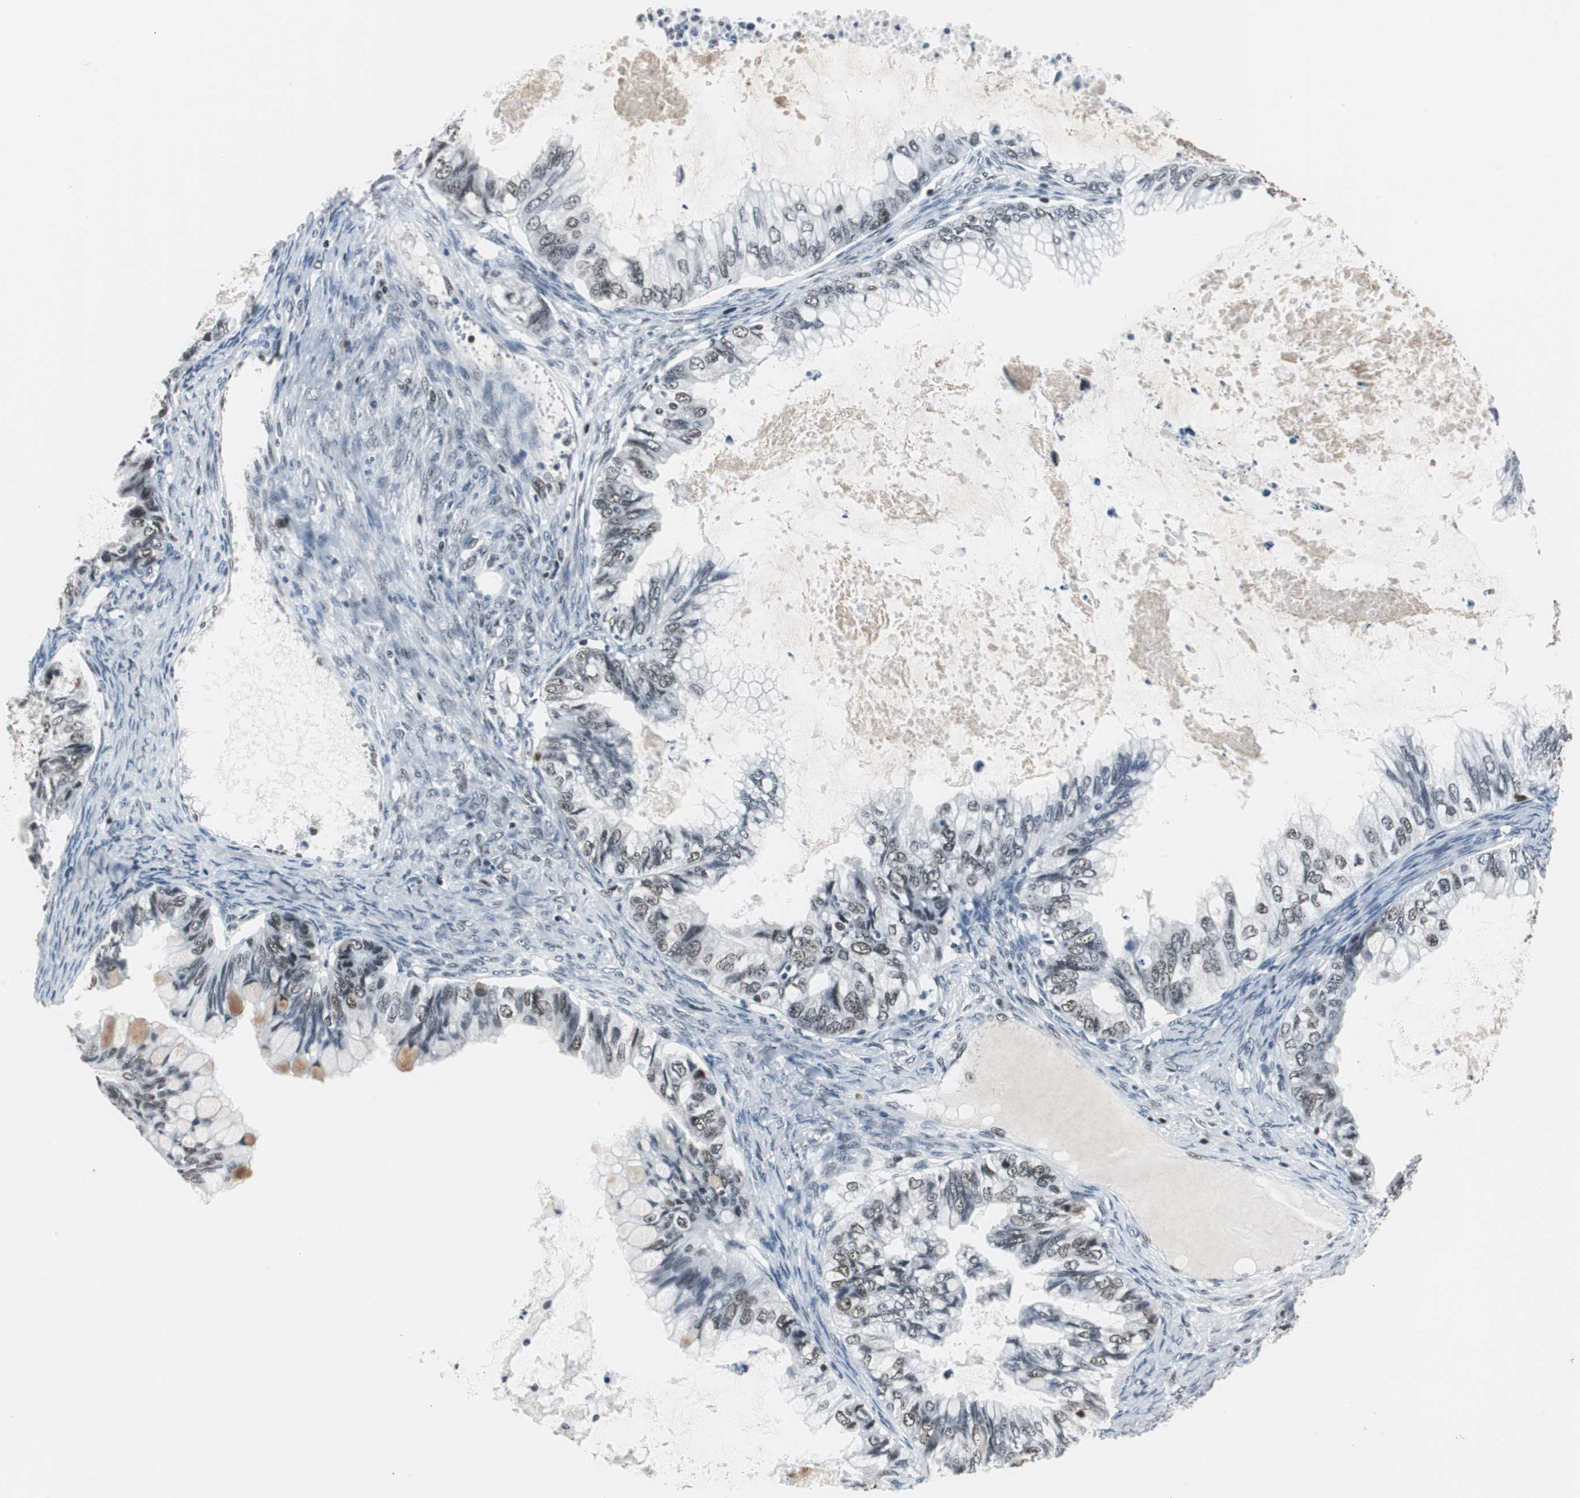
{"staining": {"intensity": "moderate", "quantity": "25%-75%", "location": "nuclear"}, "tissue": "ovarian cancer", "cell_type": "Tumor cells", "image_type": "cancer", "snomed": [{"axis": "morphology", "description": "Cystadenocarcinoma, mucinous, NOS"}, {"axis": "topography", "description": "Ovary"}], "caption": "Immunohistochemistry (IHC) histopathology image of ovarian mucinous cystadenocarcinoma stained for a protein (brown), which demonstrates medium levels of moderate nuclear positivity in approximately 25%-75% of tumor cells.", "gene": "RAD9A", "patient": {"sex": "female", "age": 80}}